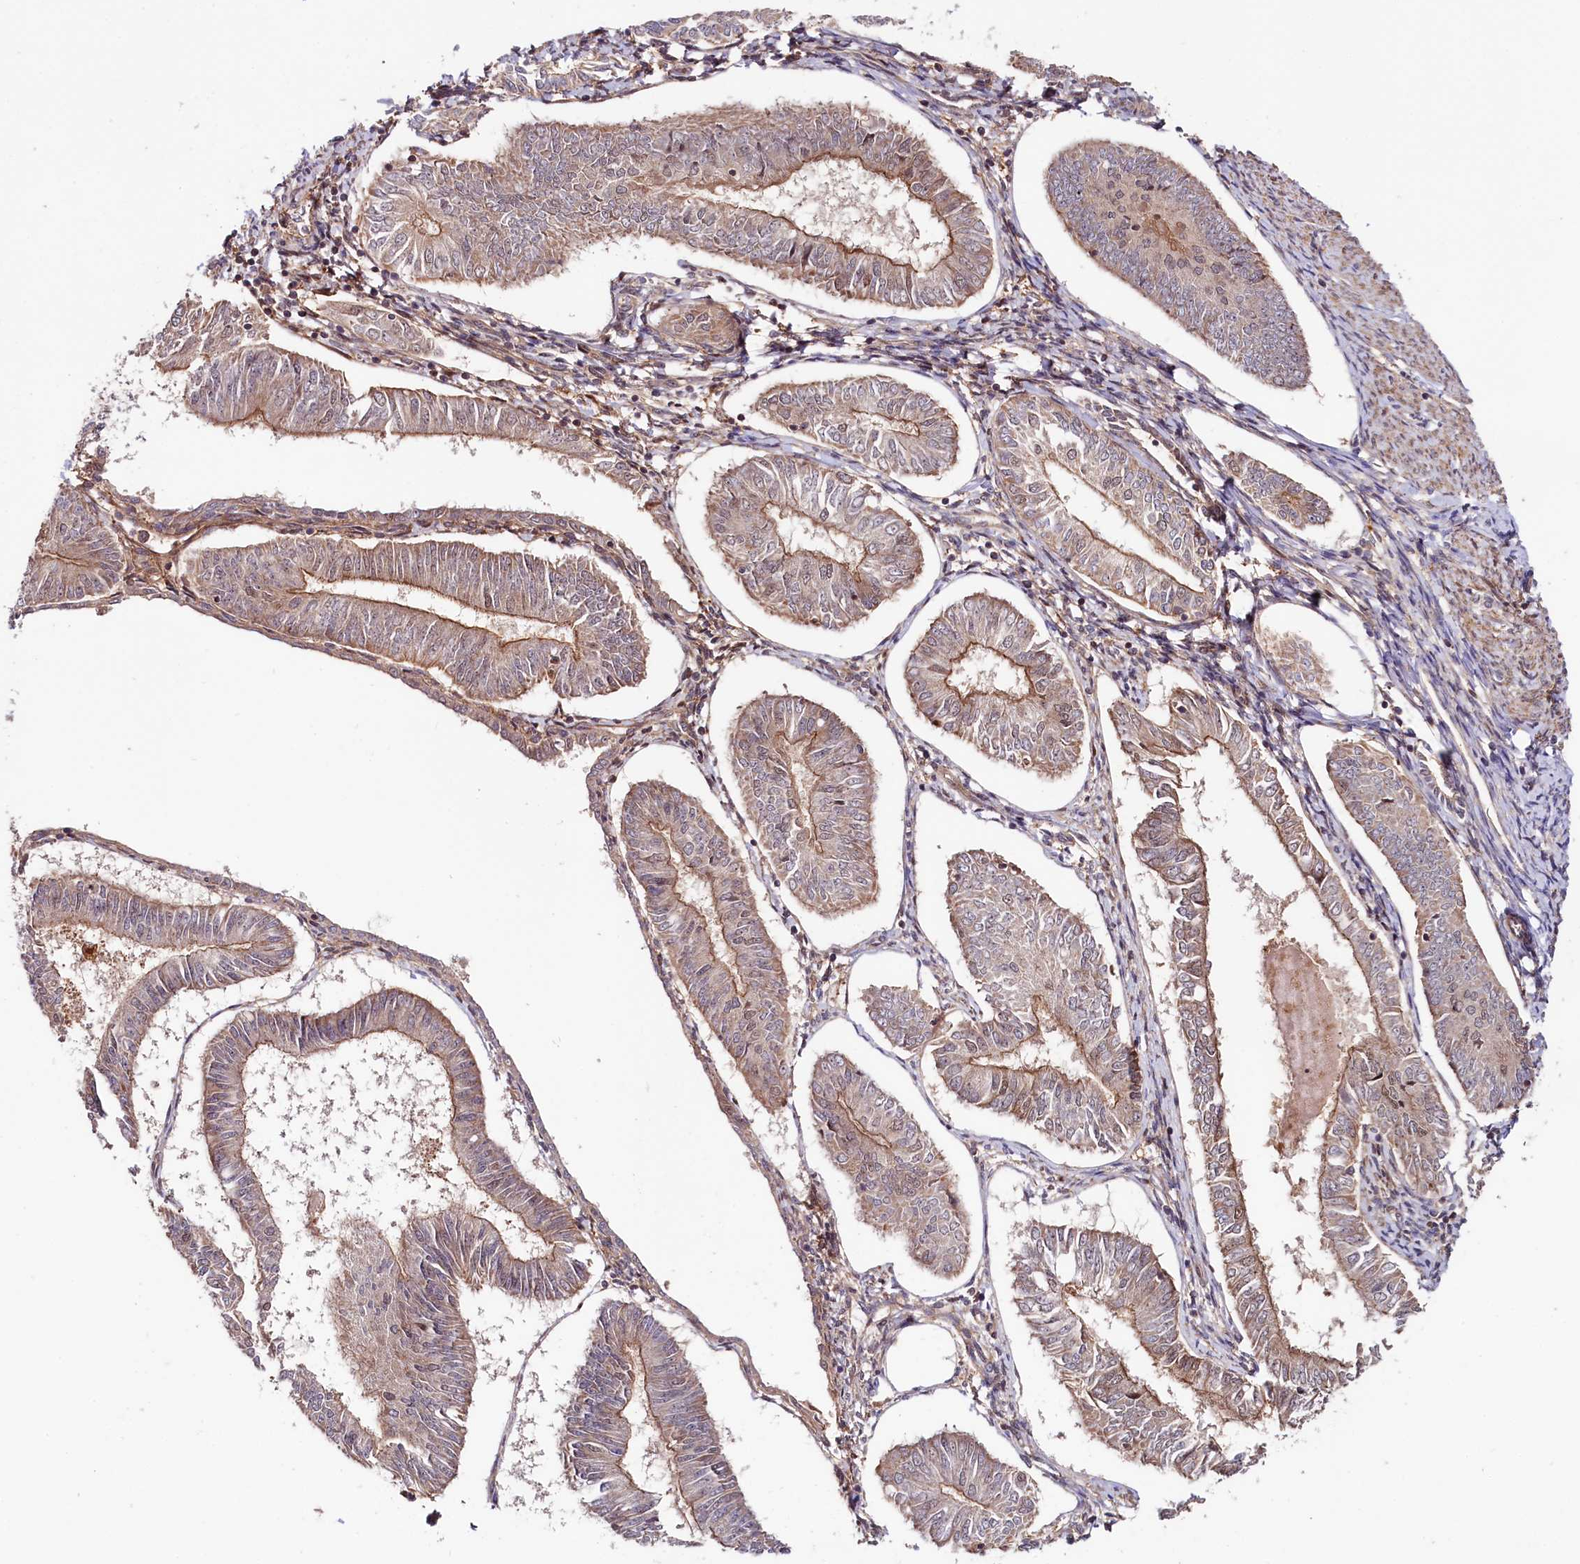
{"staining": {"intensity": "moderate", "quantity": "25%-75%", "location": "cytoplasmic/membranous"}, "tissue": "endometrial cancer", "cell_type": "Tumor cells", "image_type": "cancer", "snomed": [{"axis": "morphology", "description": "Adenocarcinoma, NOS"}, {"axis": "topography", "description": "Endometrium"}], "caption": "Immunohistochemical staining of endometrial cancer (adenocarcinoma) exhibits moderate cytoplasmic/membranous protein staining in about 25%-75% of tumor cells.", "gene": "NEDD1", "patient": {"sex": "female", "age": 58}}